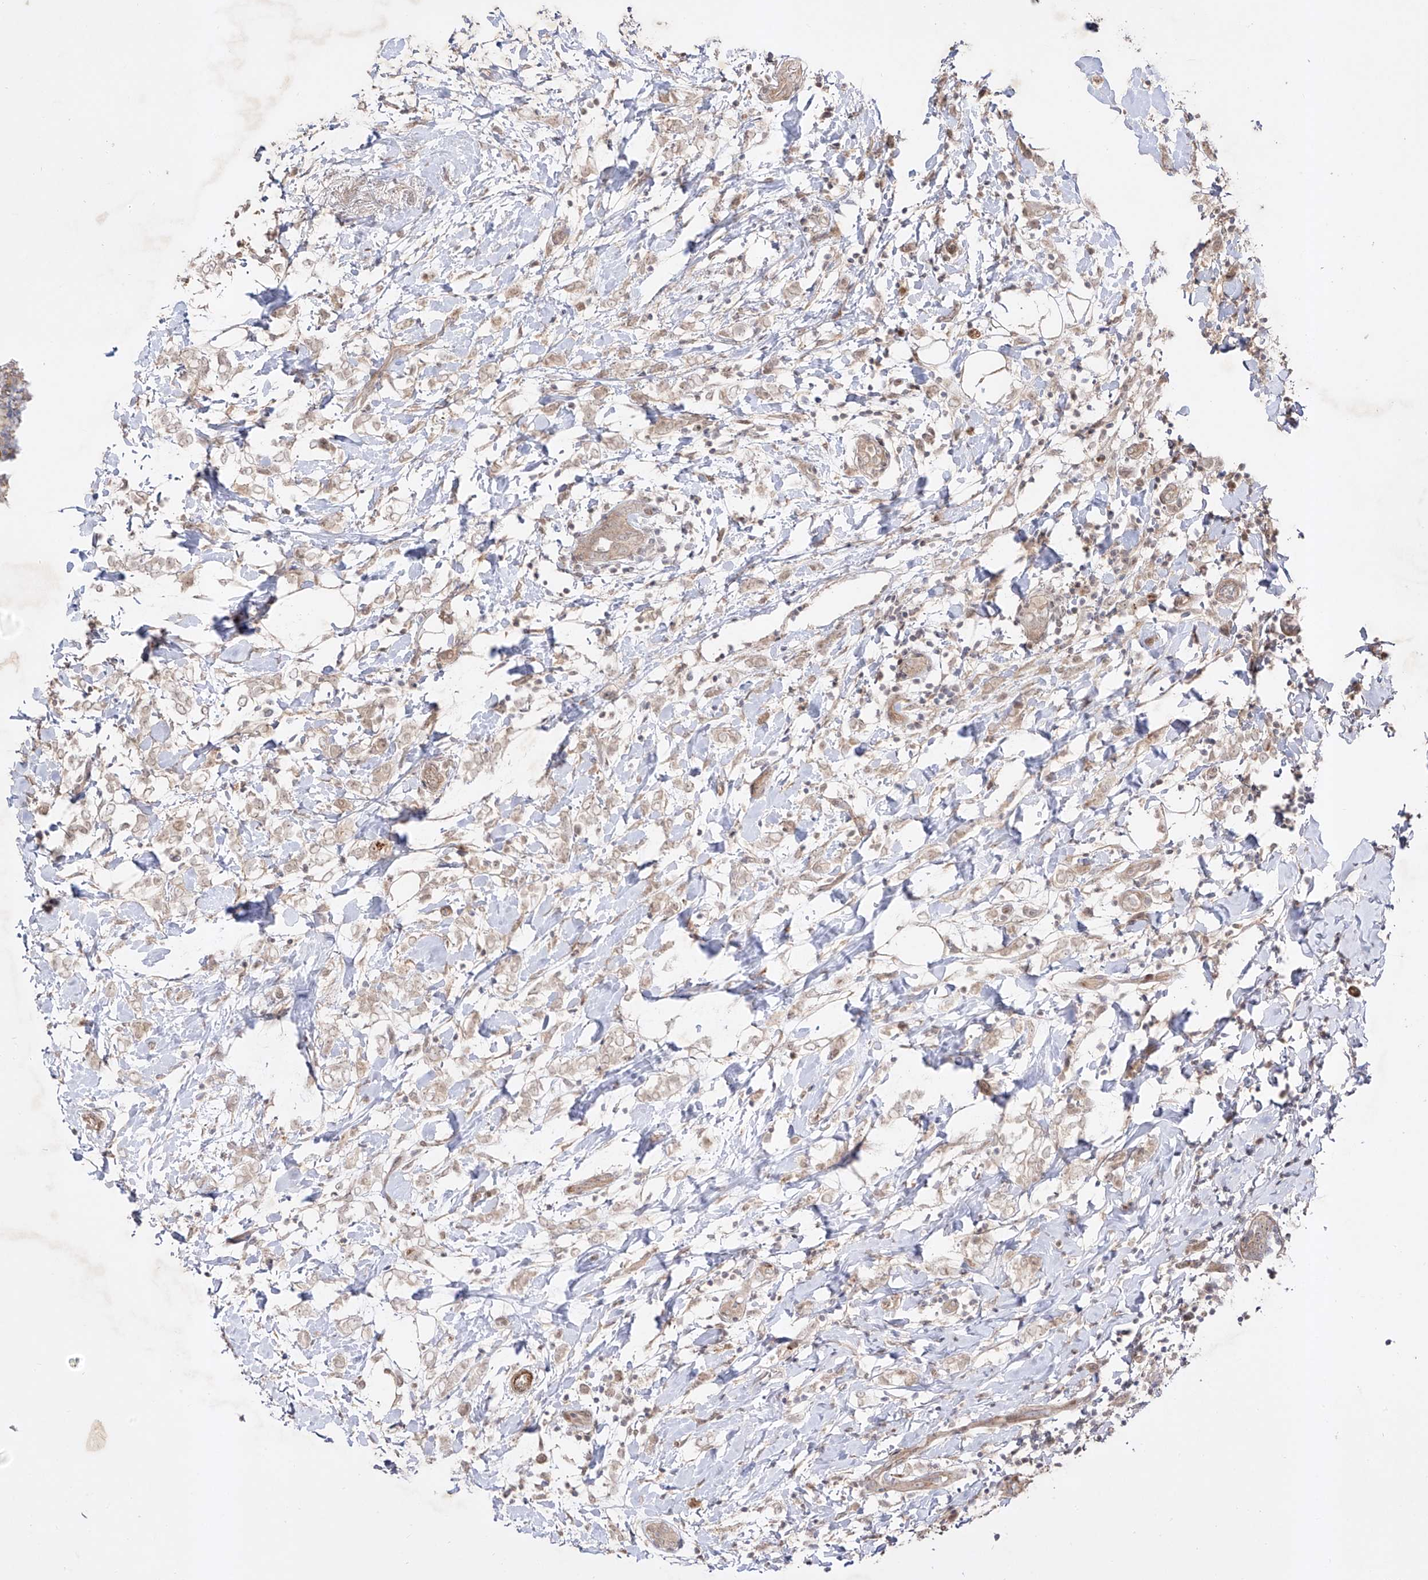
{"staining": {"intensity": "weak", "quantity": "25%-75%", "location": "cytoplasmic/membranous"}, "tissue": "breast cancer", "cell_type": "Tumor cells", "image_type": "cancer", "snomed": [{"axis": "morphology", "description": "Normal tissue, NOS"}, {"axis": "morphology", "description": "Lobular carcinoma"}, {"axis": "topography", "description": "Breast"}], "caption": "Protein staining of breast cancer (lobular carcinoma) tissue demonstrates weak cytoplasmic/membranous staining in about 25%-75% of tumor cells.", "gene": "KDM1B", "patient": {"sex": "female", "age": 47}}